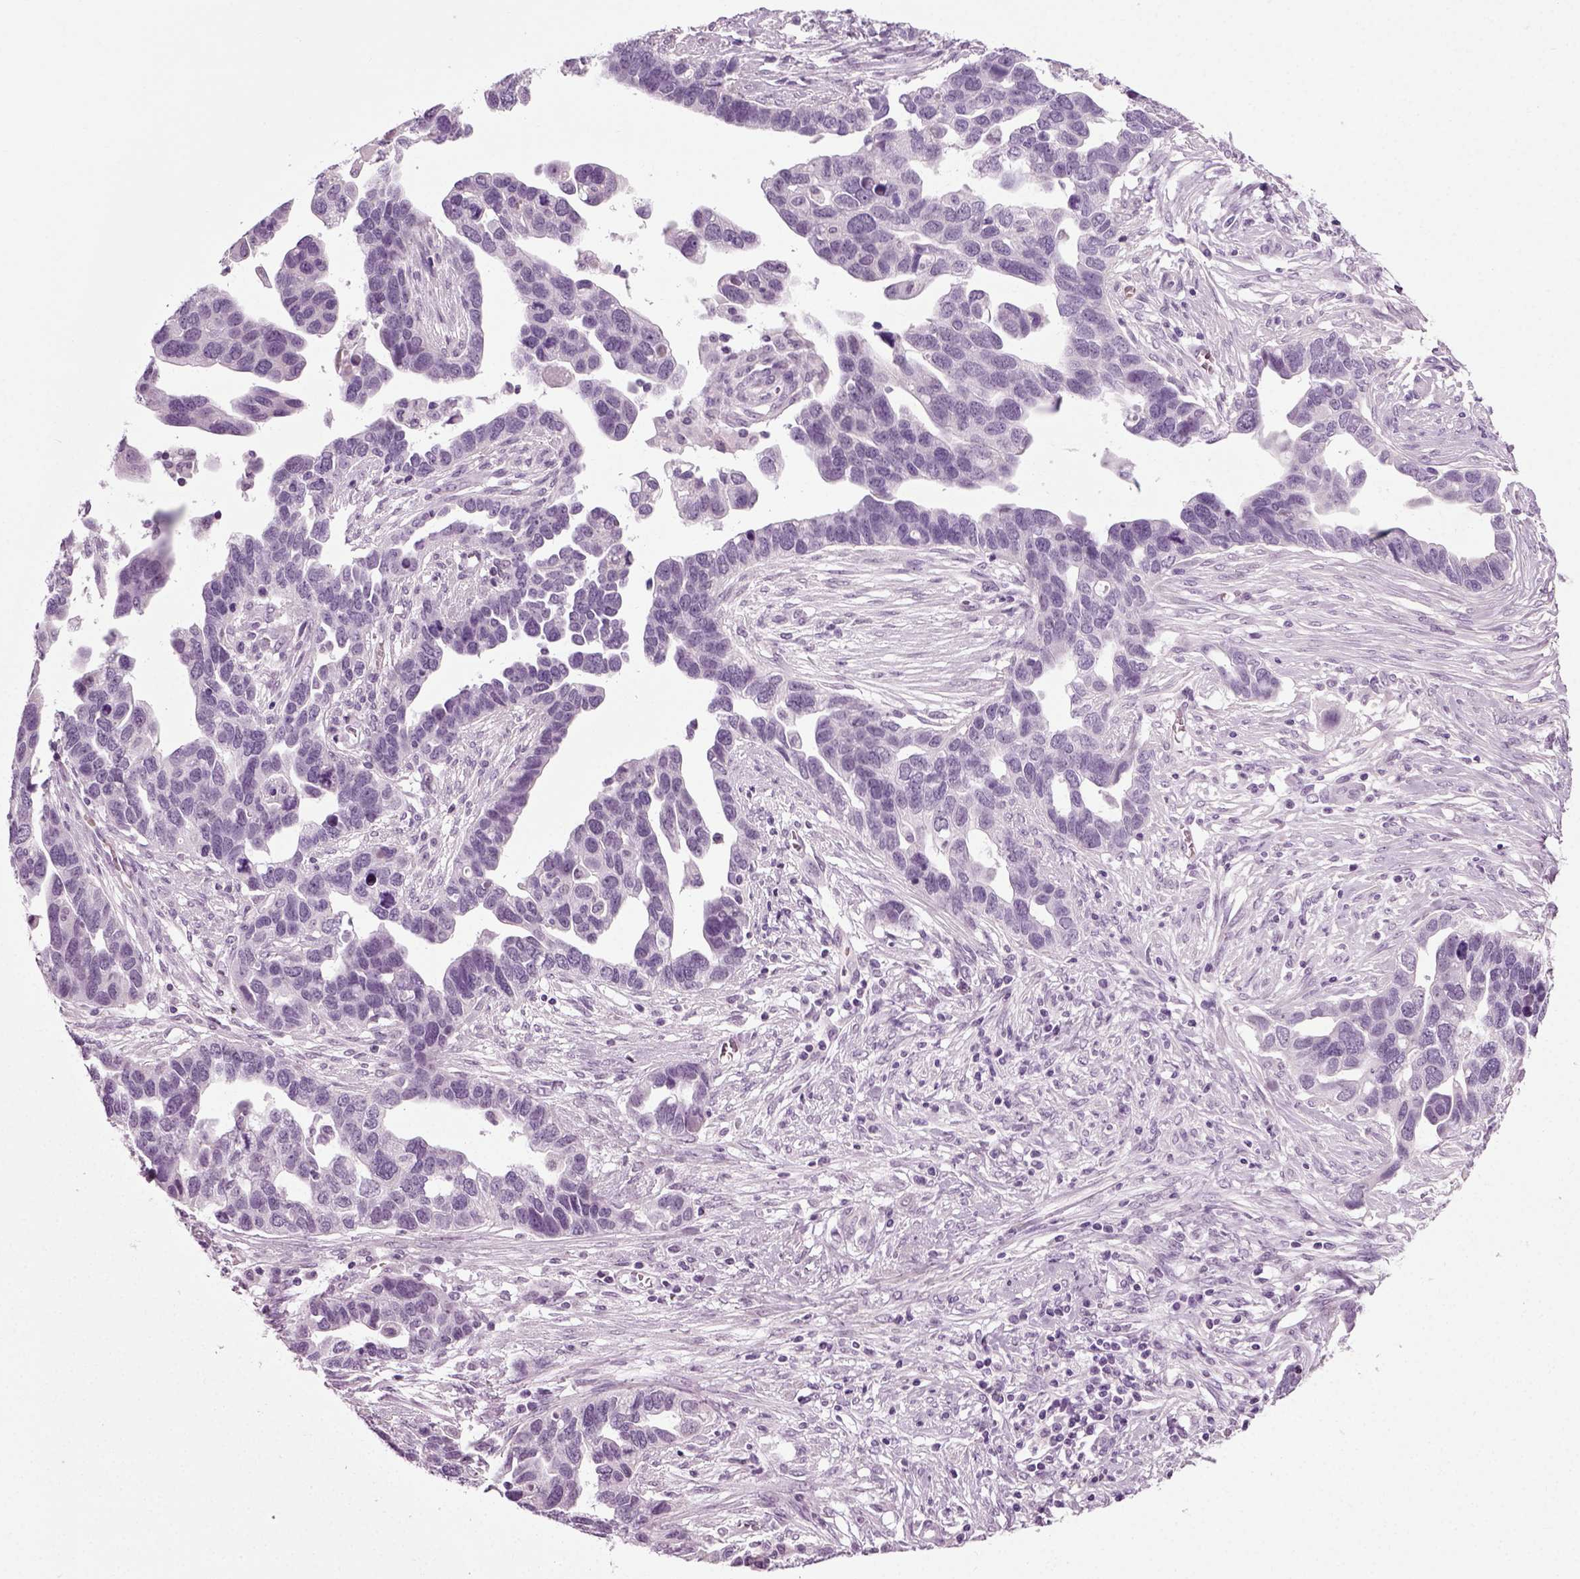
{"staining": {"intensity": "negative", "quantity": "none", "location": "none"}, "tissue": "ovarian cancer", "cell_type": "Tumor cells", "image_type": "cancer", "snomed": [{"axis": "morphology", "description": "Cystadenocarcinoma, serous, NOS"}, {"axis": "topography", "description": "Ovary"}], "caption": "Tumor cells show no significant protein staining in ovarian serous cystadenocarcinoma.", "gene": "ZC2HC1C", "patient": {"sex": "female", "age": 54}}